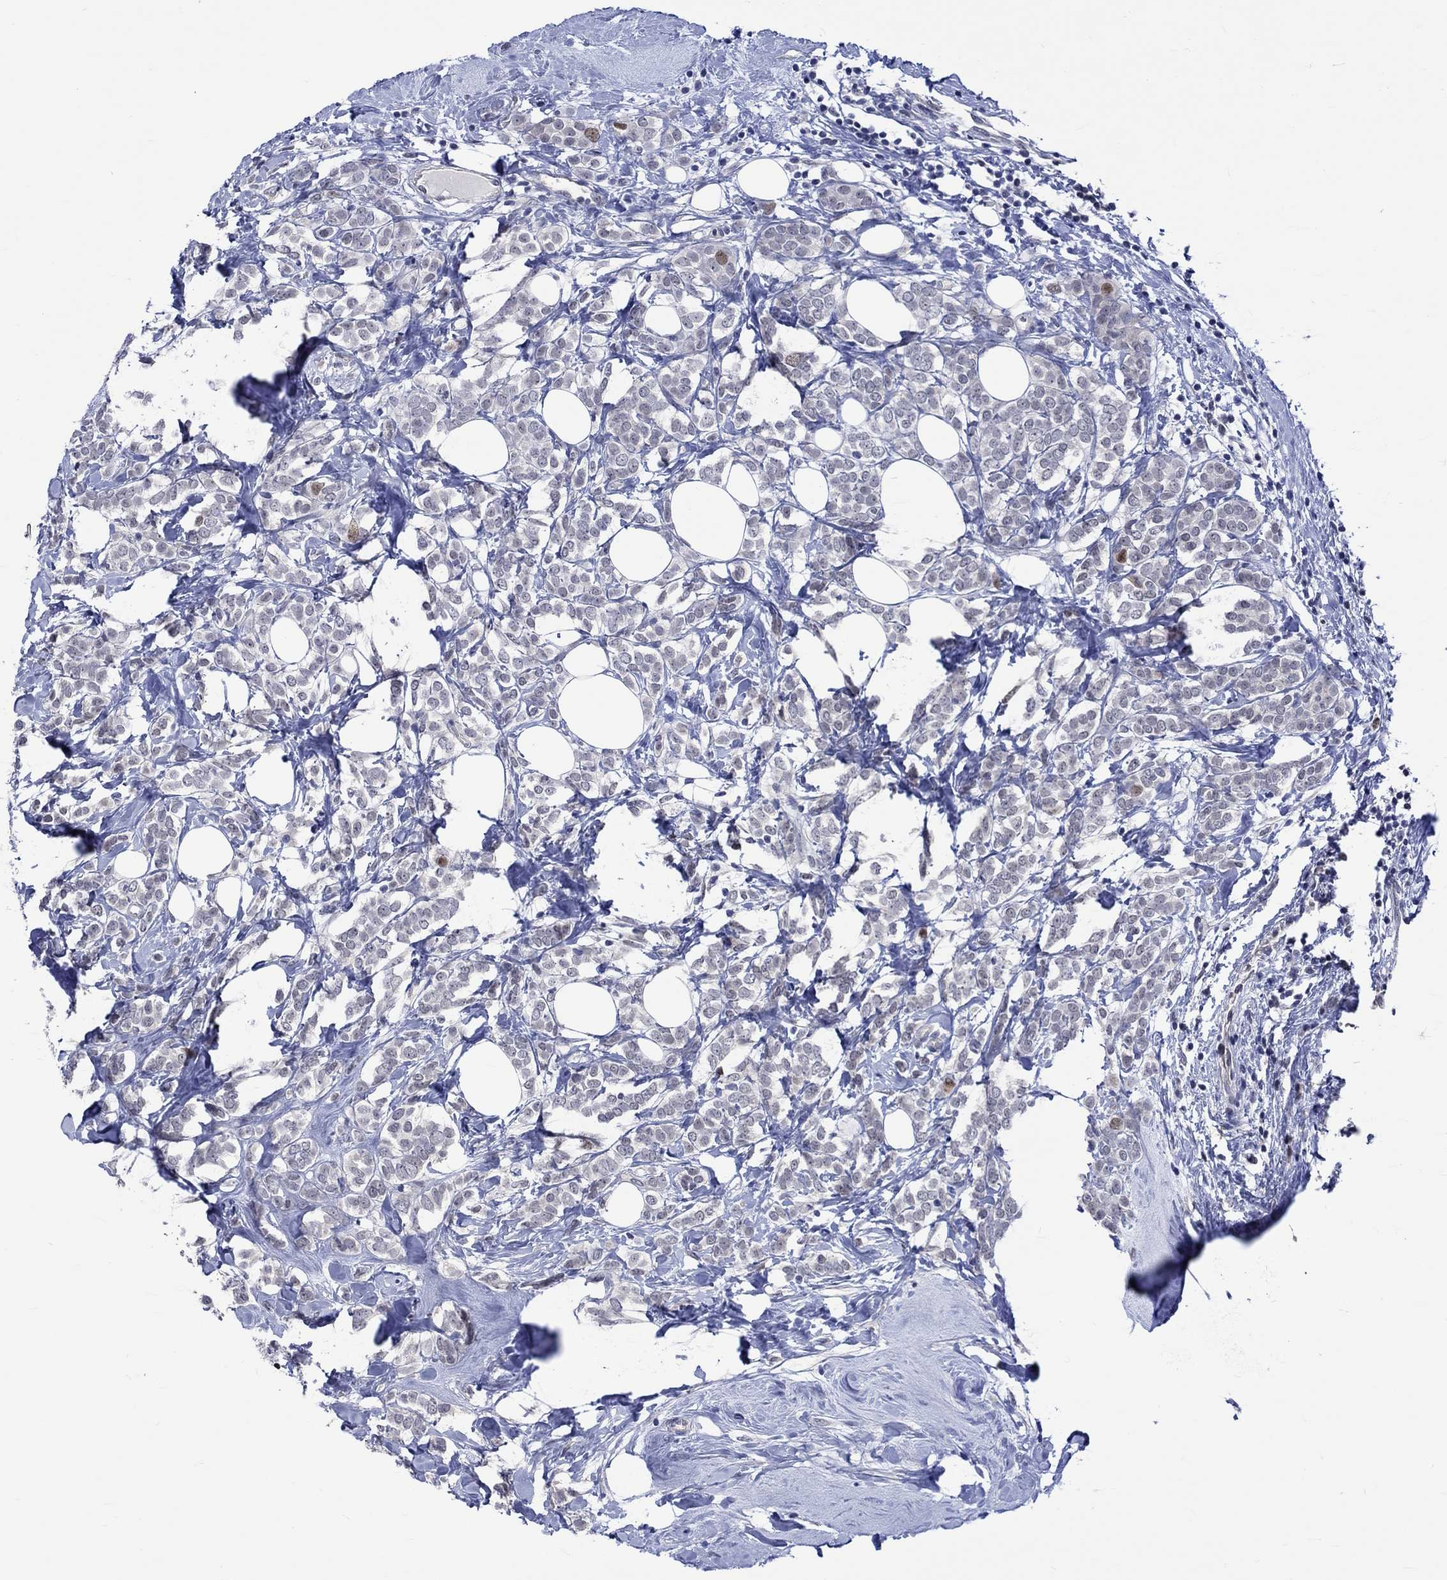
{"staining": {"intensity": "moderate", "quantity": "<25%", "location": "nuclear"}, "tissue": "breast cancer", "cell_type": "Tumor cells", "image_type": "cancer", "snomed": [{"axis": "morphology", "description": "Lobular carcinoma"}, {"axis": "topography", "description": "Breast"}], "caption": "The histopathology image shows immunohistochemical staining of lobular carcinoma (breast). There is moderate nuclear positivity is present in approximately <25% of tumor cells.", "gene": "E2F8", "patient": {"sex": "female", "age": 49}}